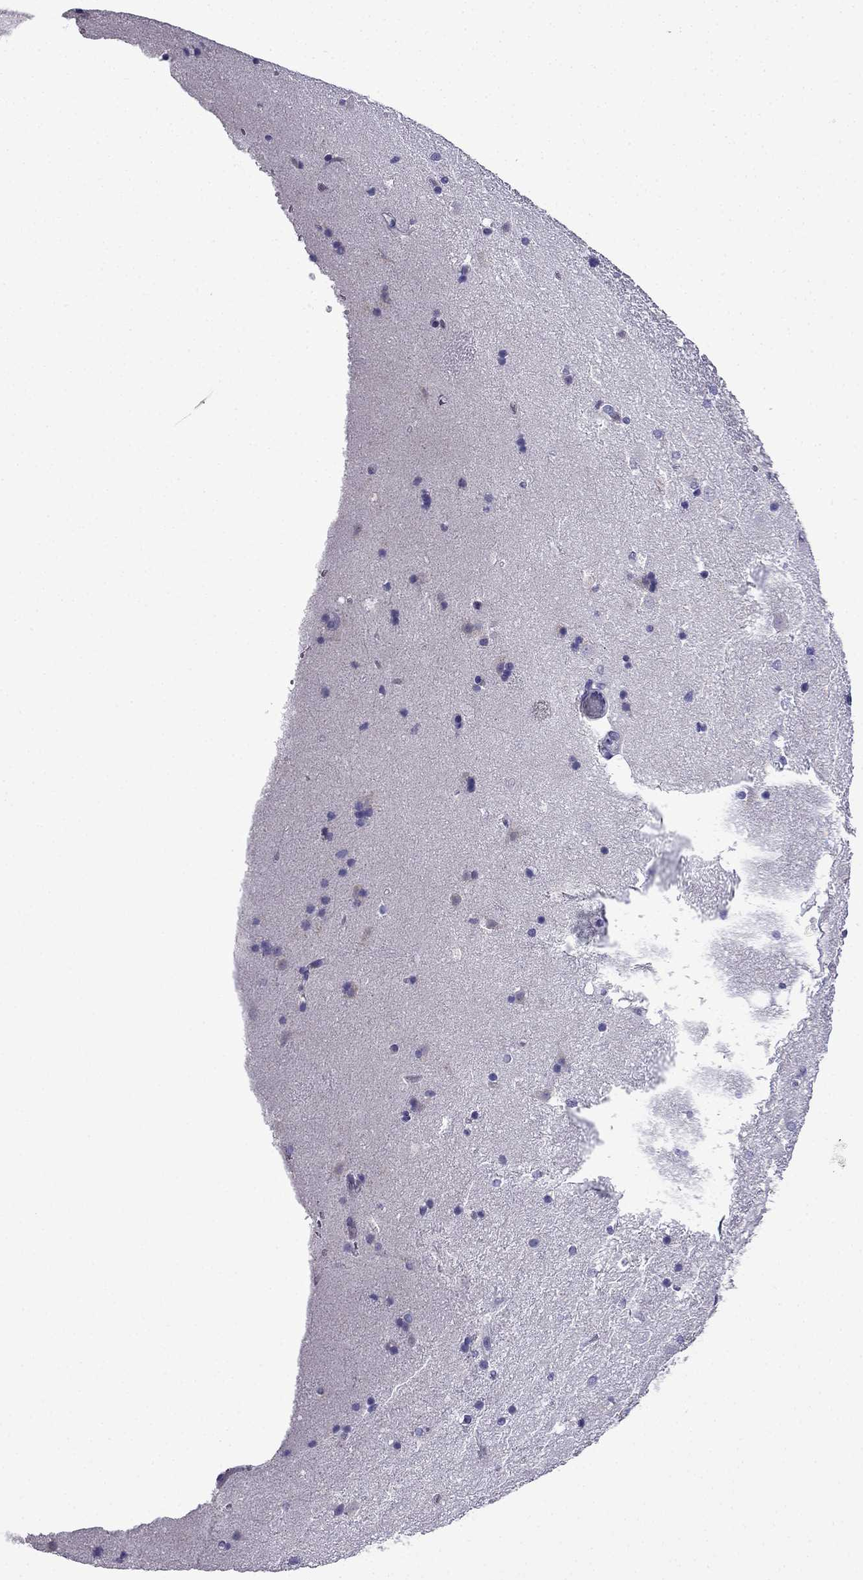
{"staining": {"intensity": "negative", "quantity": "none", "location": "none"}, "tissue": "caudate", "cell_type": "Glial cells", "image_type": "normal", "snomed": [{"axis": "morphology", "description": "Normal tissue, NOS"}, {"axis": "topography", "description": "Lateral ventricle wall"}], "caption": "Caudate stained for a protein using immunohistochemistry (IHC) displays no staining glial cells.", "gene": "TSSK4", "patient": {"sex": "male", "age": 51}}